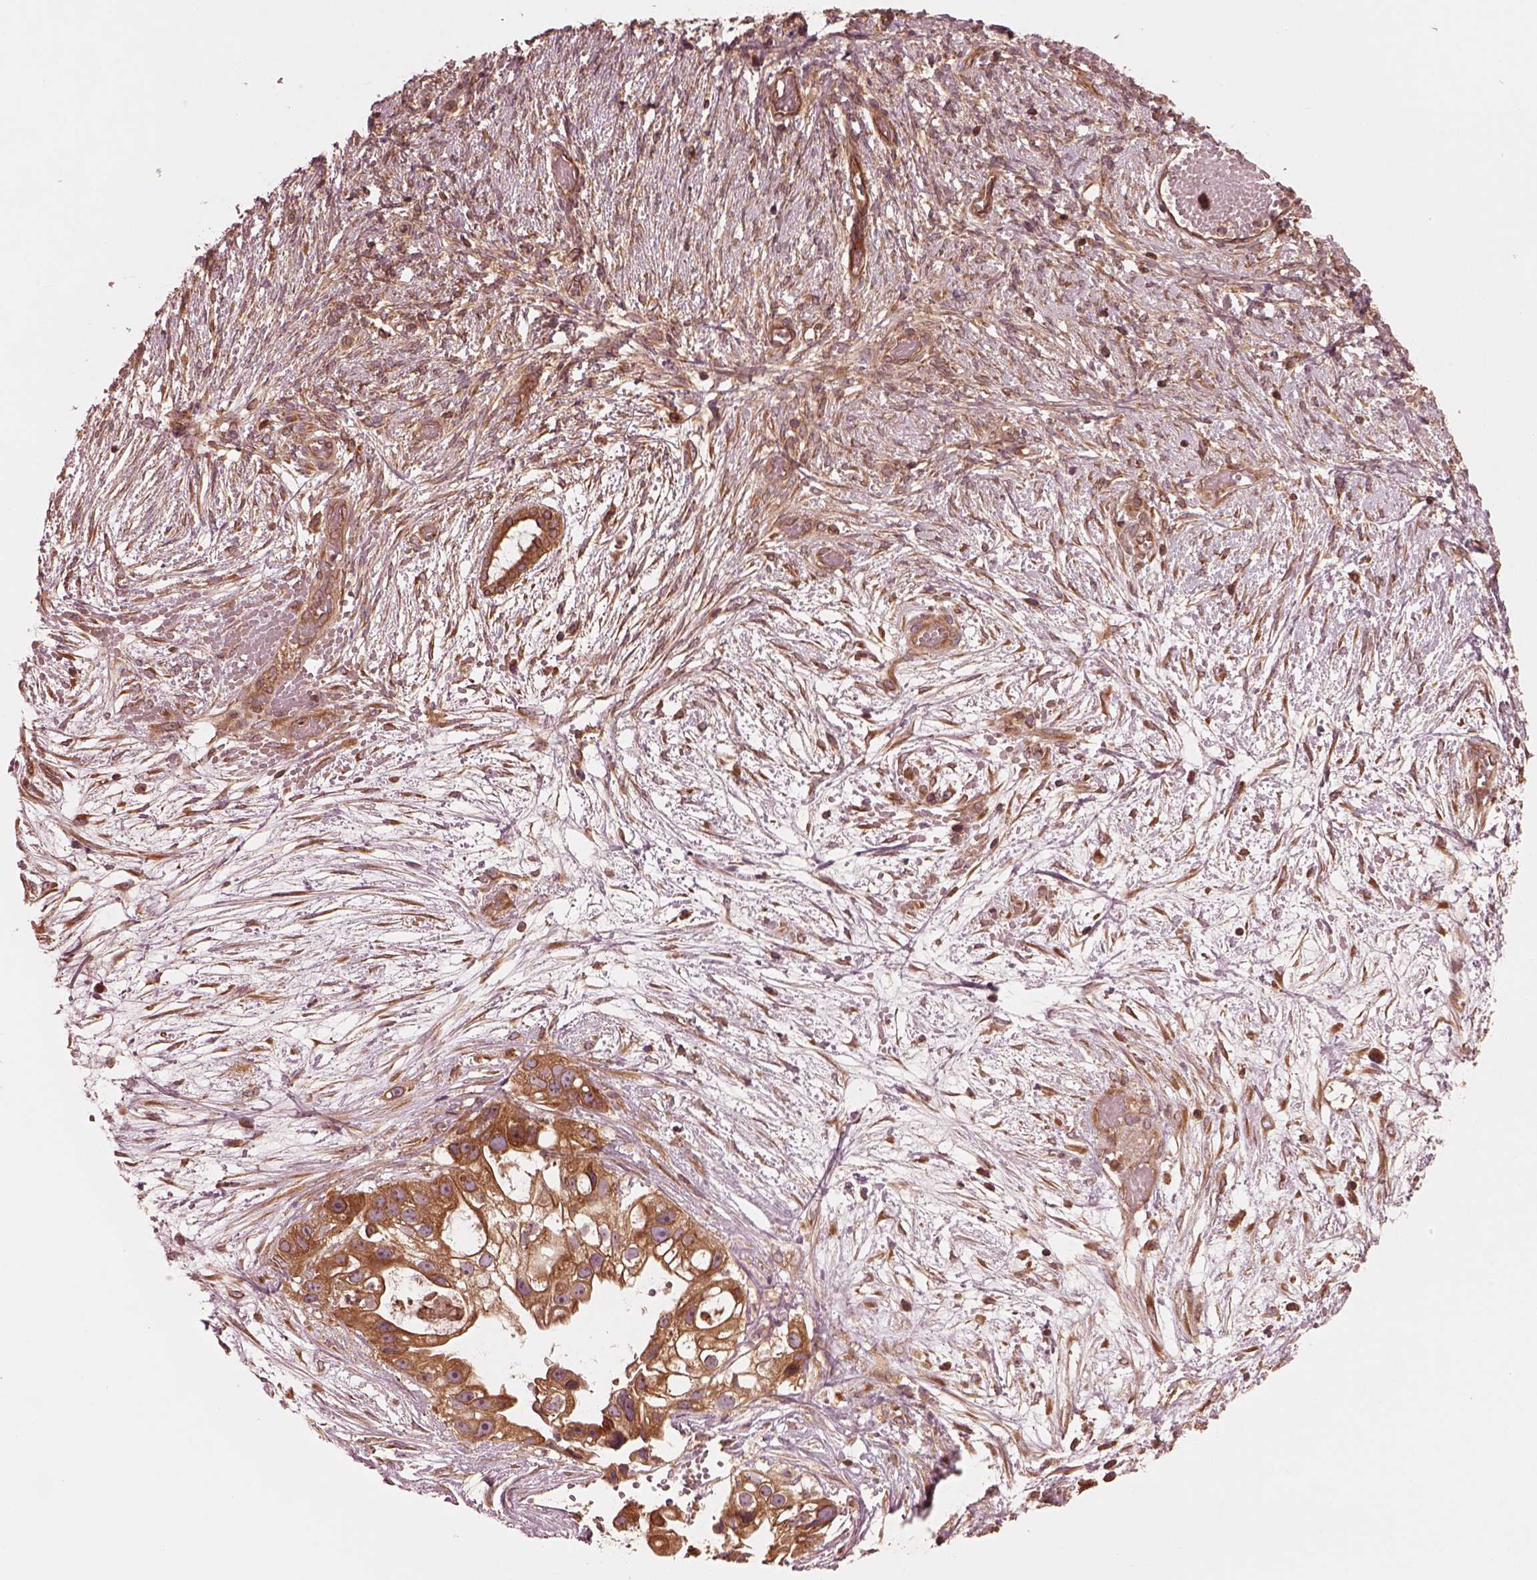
{"staining": {"intensity": "strong", "quantity": "25%-75%", "location": "cytoplasmic/membranous"}, "tissue": "ovarian cancer", "cell_type": "Tumor cells", "image_type": "cancer", "snomed": [{"axis": "morphology", "description": "Cystadenocarcinoma, serous, NOS"}, {"axis": "topography", "description": "Ovary"}], "caption": "Ovarian cancer (serous cystadenocarcinoma) was stained to show a protein in brown. There is high levels of strong cytoplasmic/membranous staining in about 25%-75% of tumor cells.", "gene": "PIK3R2", "patient": {"sex": "female", "age": 56}}